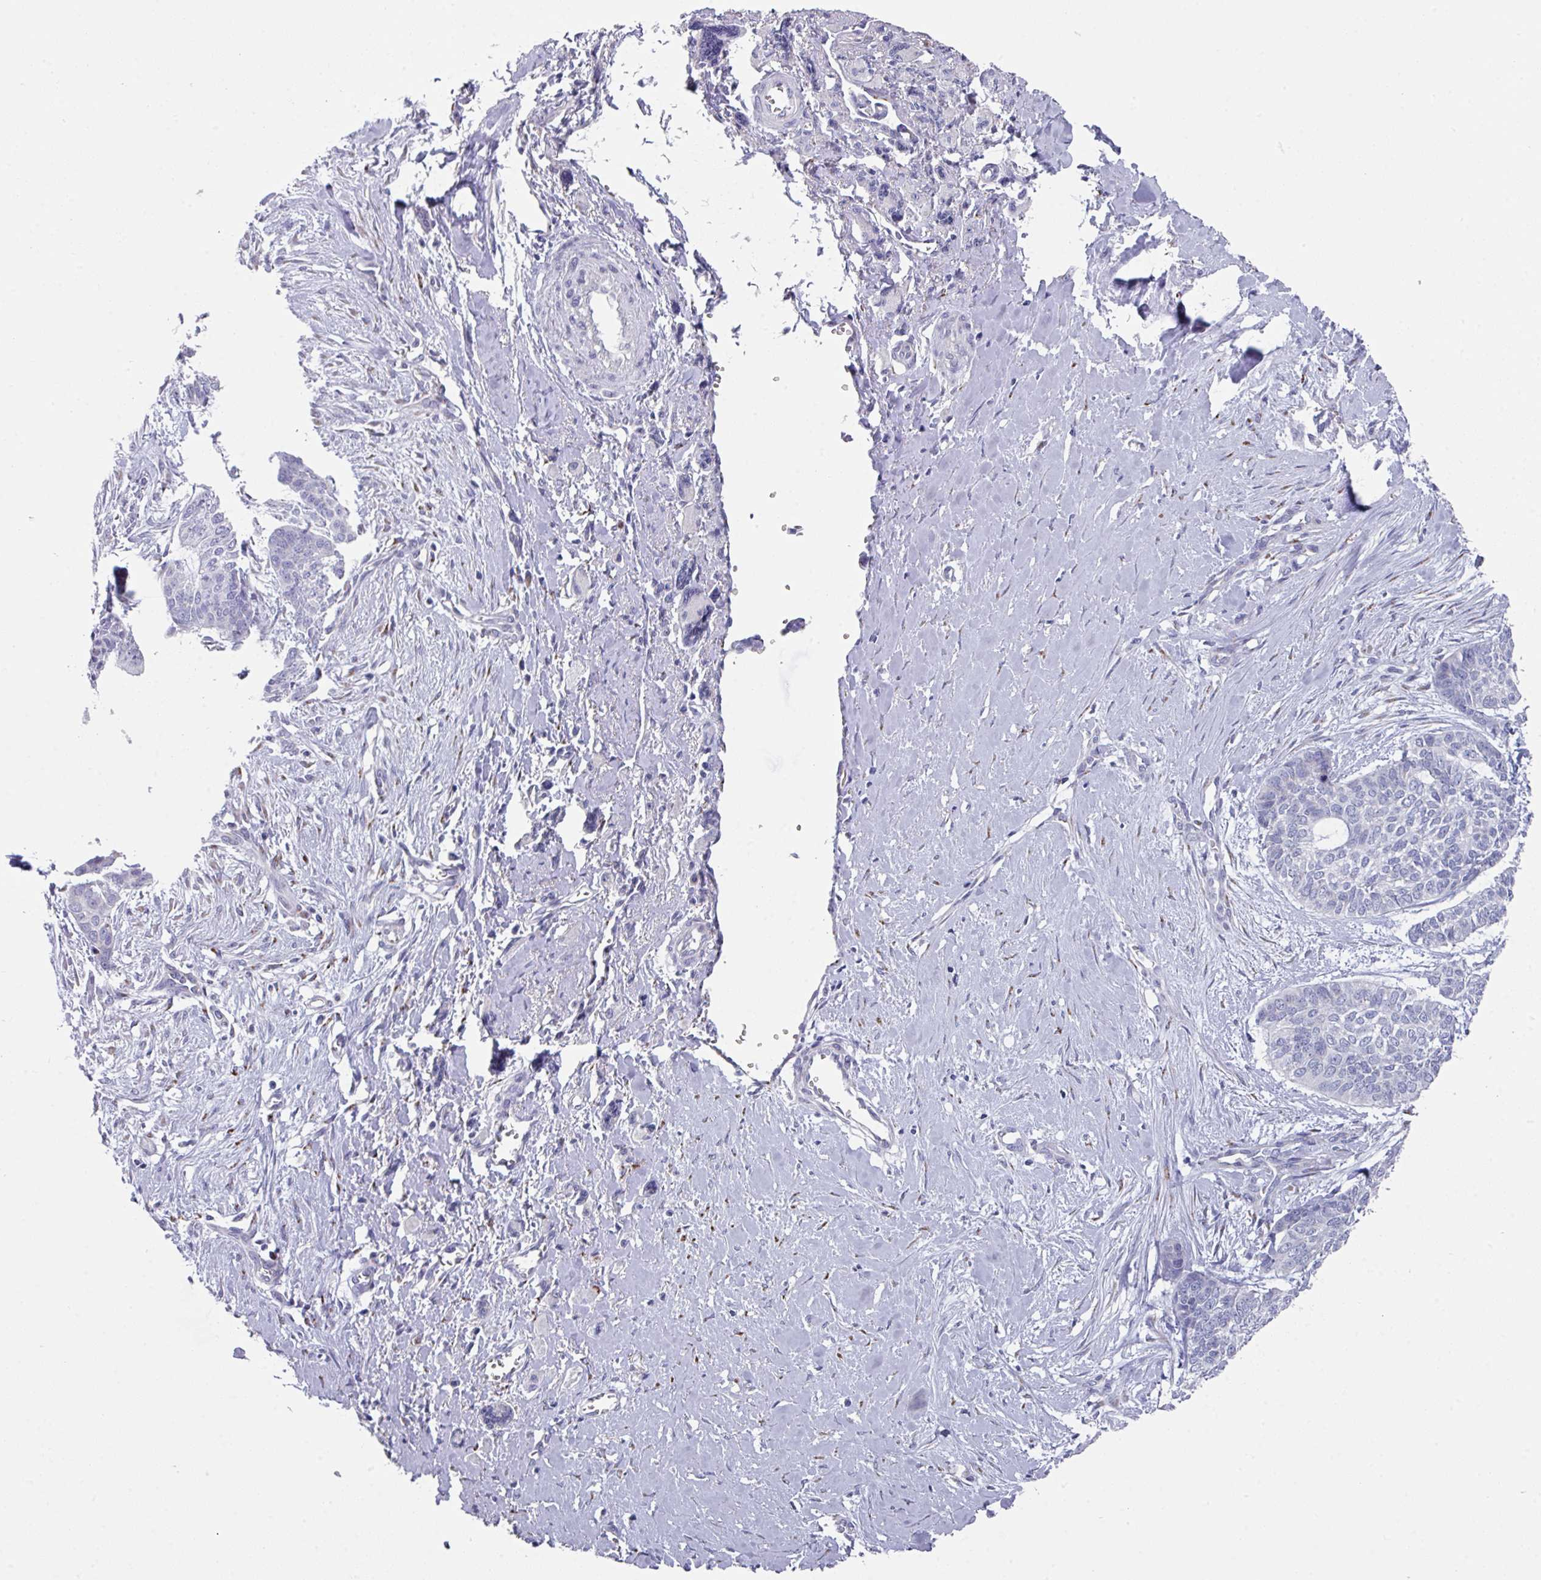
{"staining": {"intensity": "negative", "quantity": "none", "location": "none"}, "tissue": "skin cancer", "cell_type": "Tumor cells", "image_type": "cancer", "snomed": [{"axis": "morphology", "description": "Basal cell carcinoma"}, {"axis": "topography", "description": "Skin"}], "caption": "DAB immunohistochemical staining of basal cell carcinoma (skin) exhibits no significant expression in tumor cells. (IHC, brightfield microscopy, high magnification).", "gene": "VKORC1L1", "patient": {"sex": "female", "age": 64}}